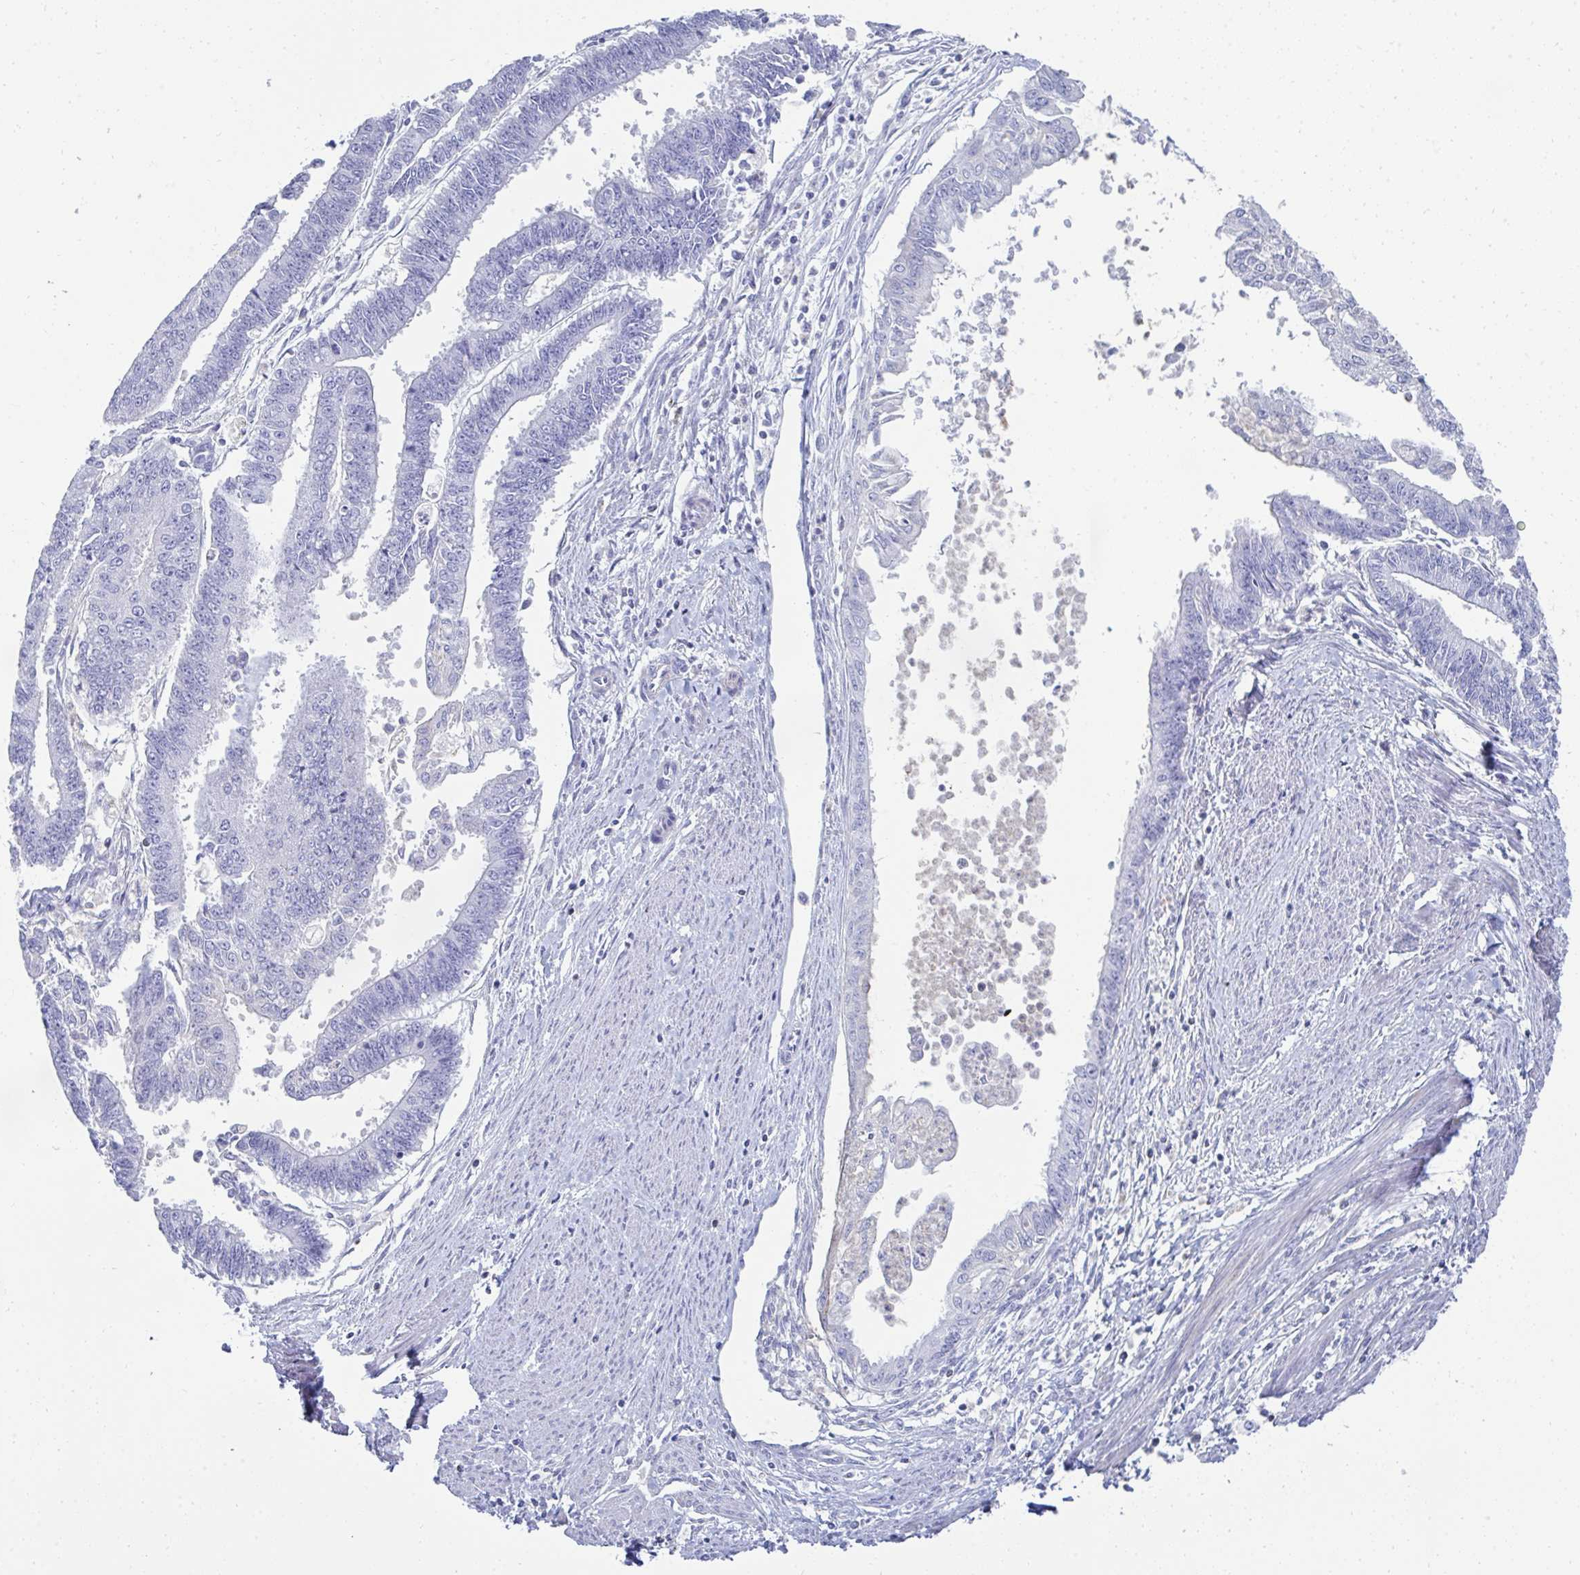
{"staining": {"intensity": "negative", "quantity": "none", "location": "none"}, "tissue": "endometrial cancer", "cell_type": "Tumor cells", "image_type": "cancer", "snomed": [{"axis": "morphology", "description": "Adenocarcinoma, NOS"}, {"axis": "topography", "description": "Endometrium"}], "caption": "The immunohistochemistry photomicrograph has no significant staining in tumor cells of adenocarcinoma (endometrial) tissue.", "gene": "MGAM2", "patient": {"sex": "female", "age": 73}}